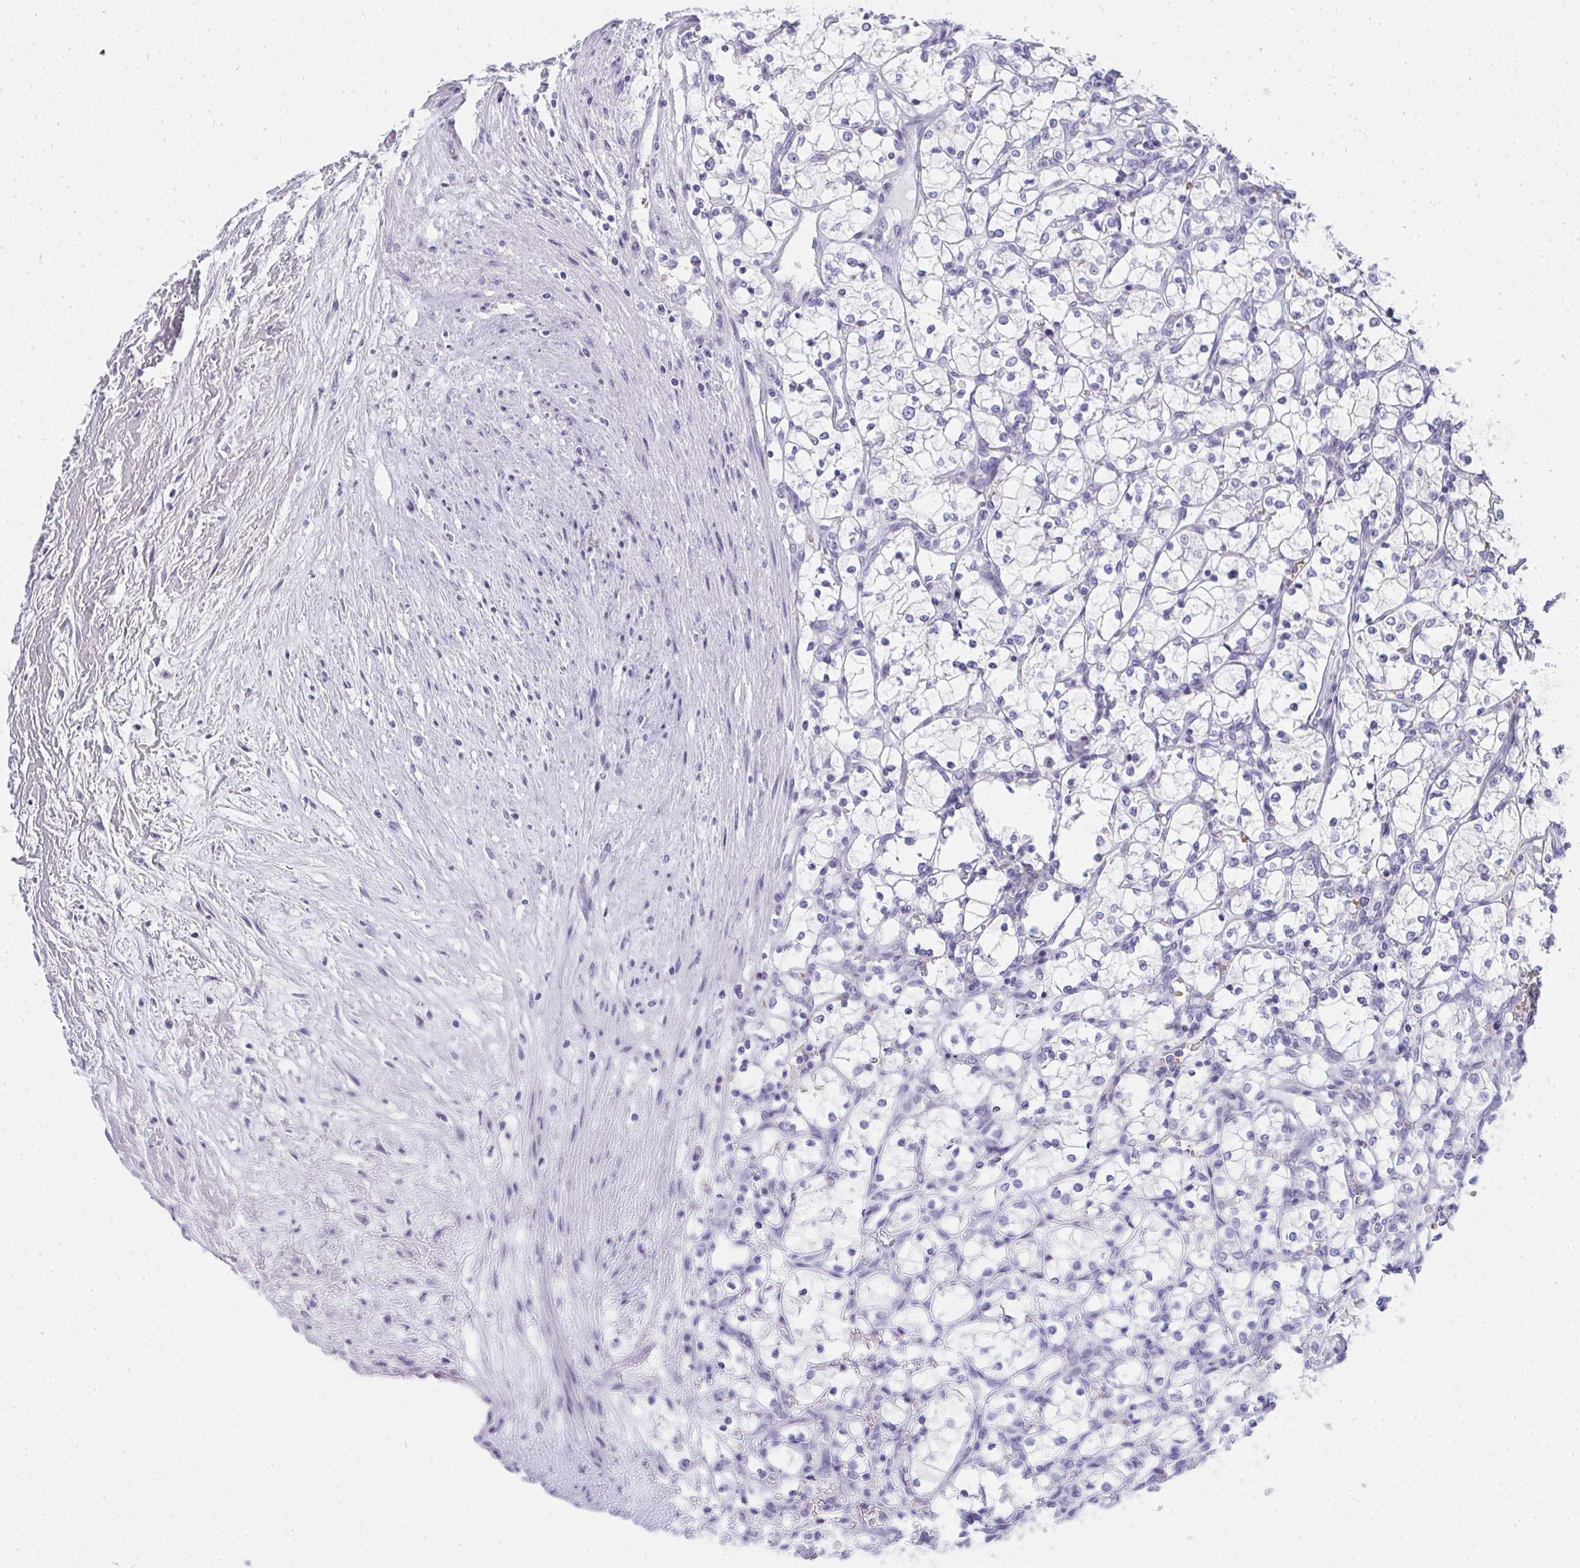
{"staining": {"intensity": "negative", "quantity": "none", "location": "none"}, "tissue": "renal cancer", "cell_type": "Tumor cells", "image_type": "cancer", "snomed": [{"axis": "morphology", "description": "Adenocarcinoma, NOS"}, {"axis": "topography", "description": "Kidney"}], "caption": "Renal adenocarcinoma was stained to show a protein in brown. There is no significant expression in tumor cells.", "gene": "ZNF182", "patient": {"sex": "female", "age": 69}}